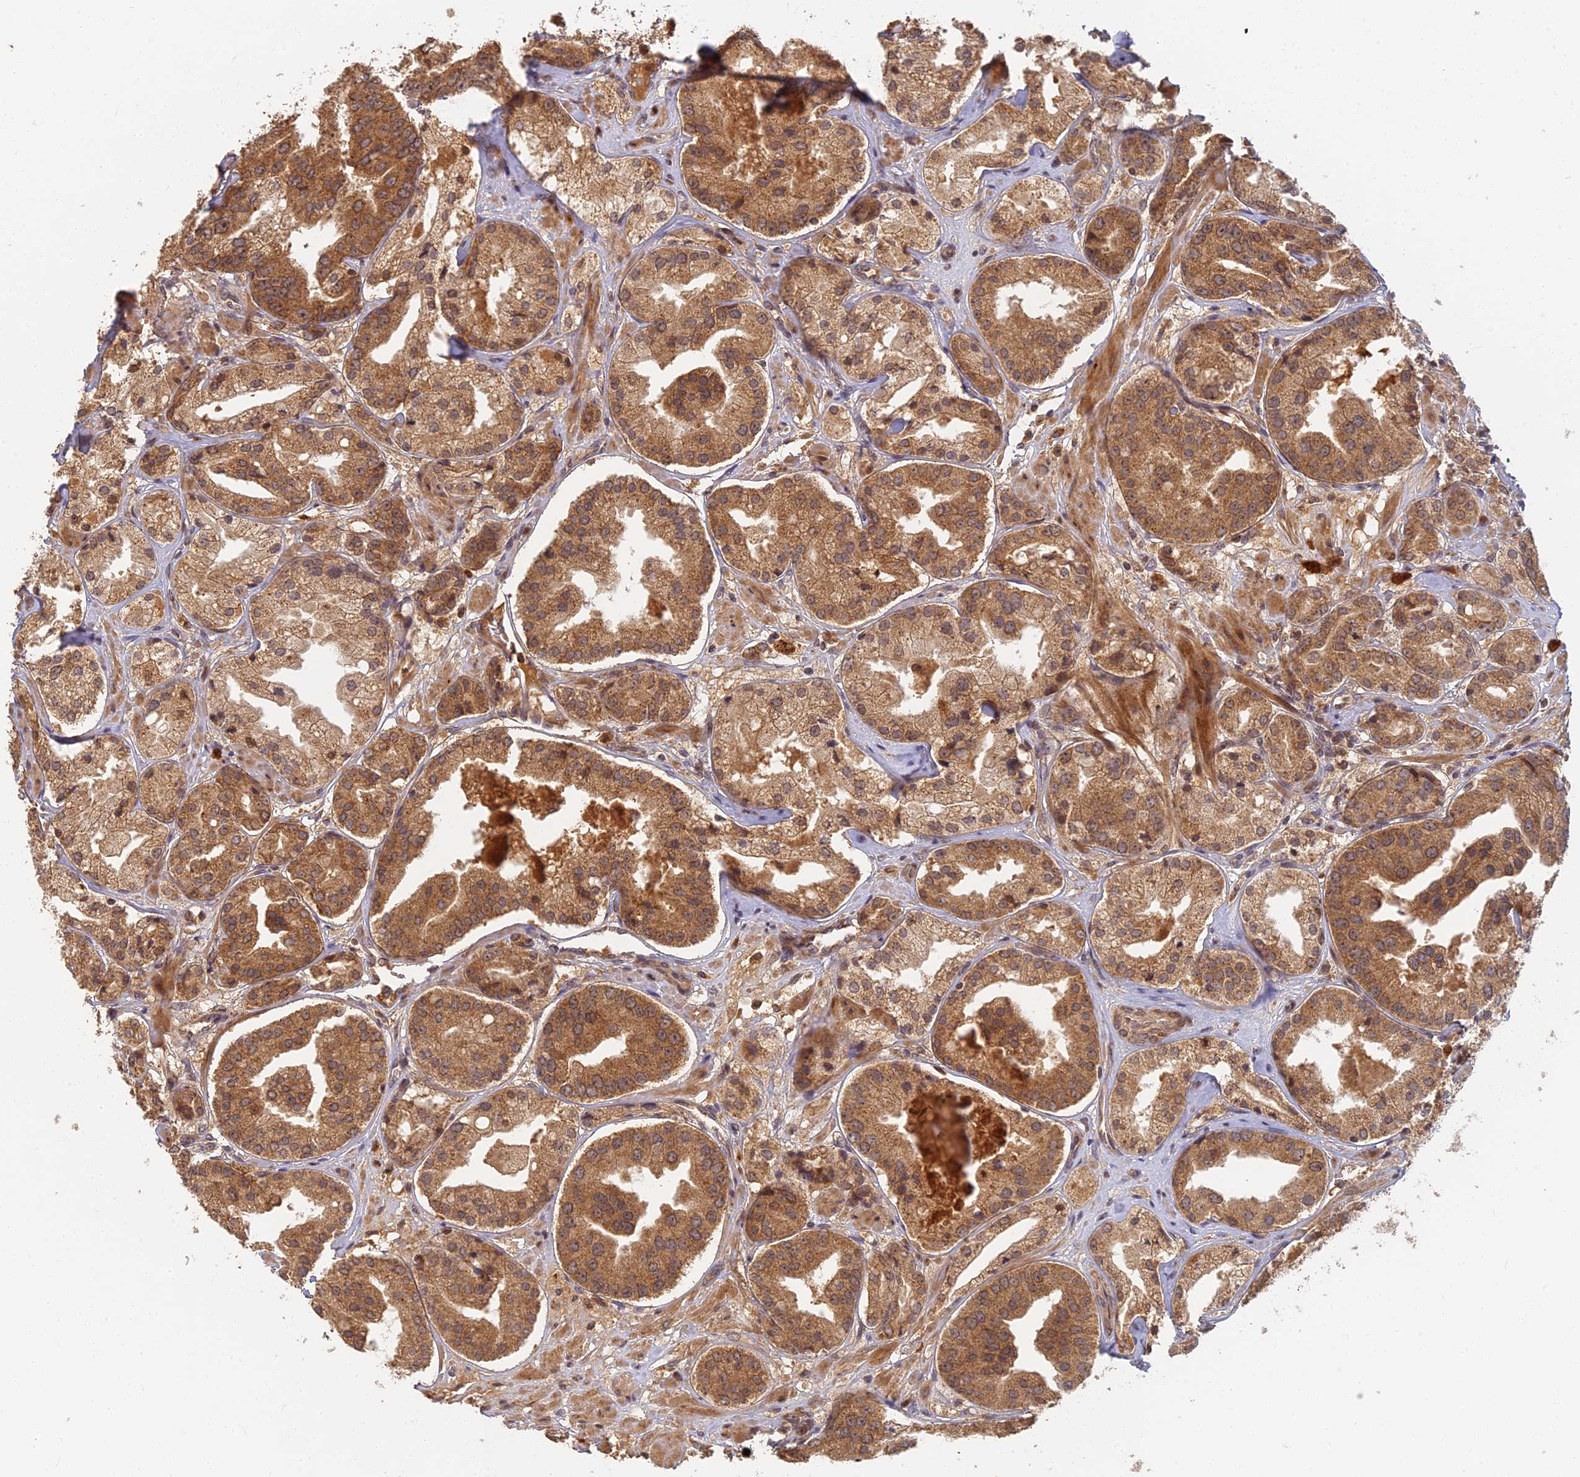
{"staining": {"intensity": "moderate", "quantity": ">75%", "location": "cytoplasmic/membranous"}, "tissue": "prostate cancer", "cell_type": "Tumor cells", "image_type": "cancer", "snomed": [{"axis": "morphology", "description": "Adenocarcinoma, High grade"}, {"axis": "topography", "description": "Prostate"}], "caption": "Protein expression analysis of human adenocarcinoma (high-grade) (prostate) reveals moderate cytoplasmic/membranous expression in about >75% of tumor cells.", "gene": "RGL3", "patient": {"sex": "male", "age": 63}}